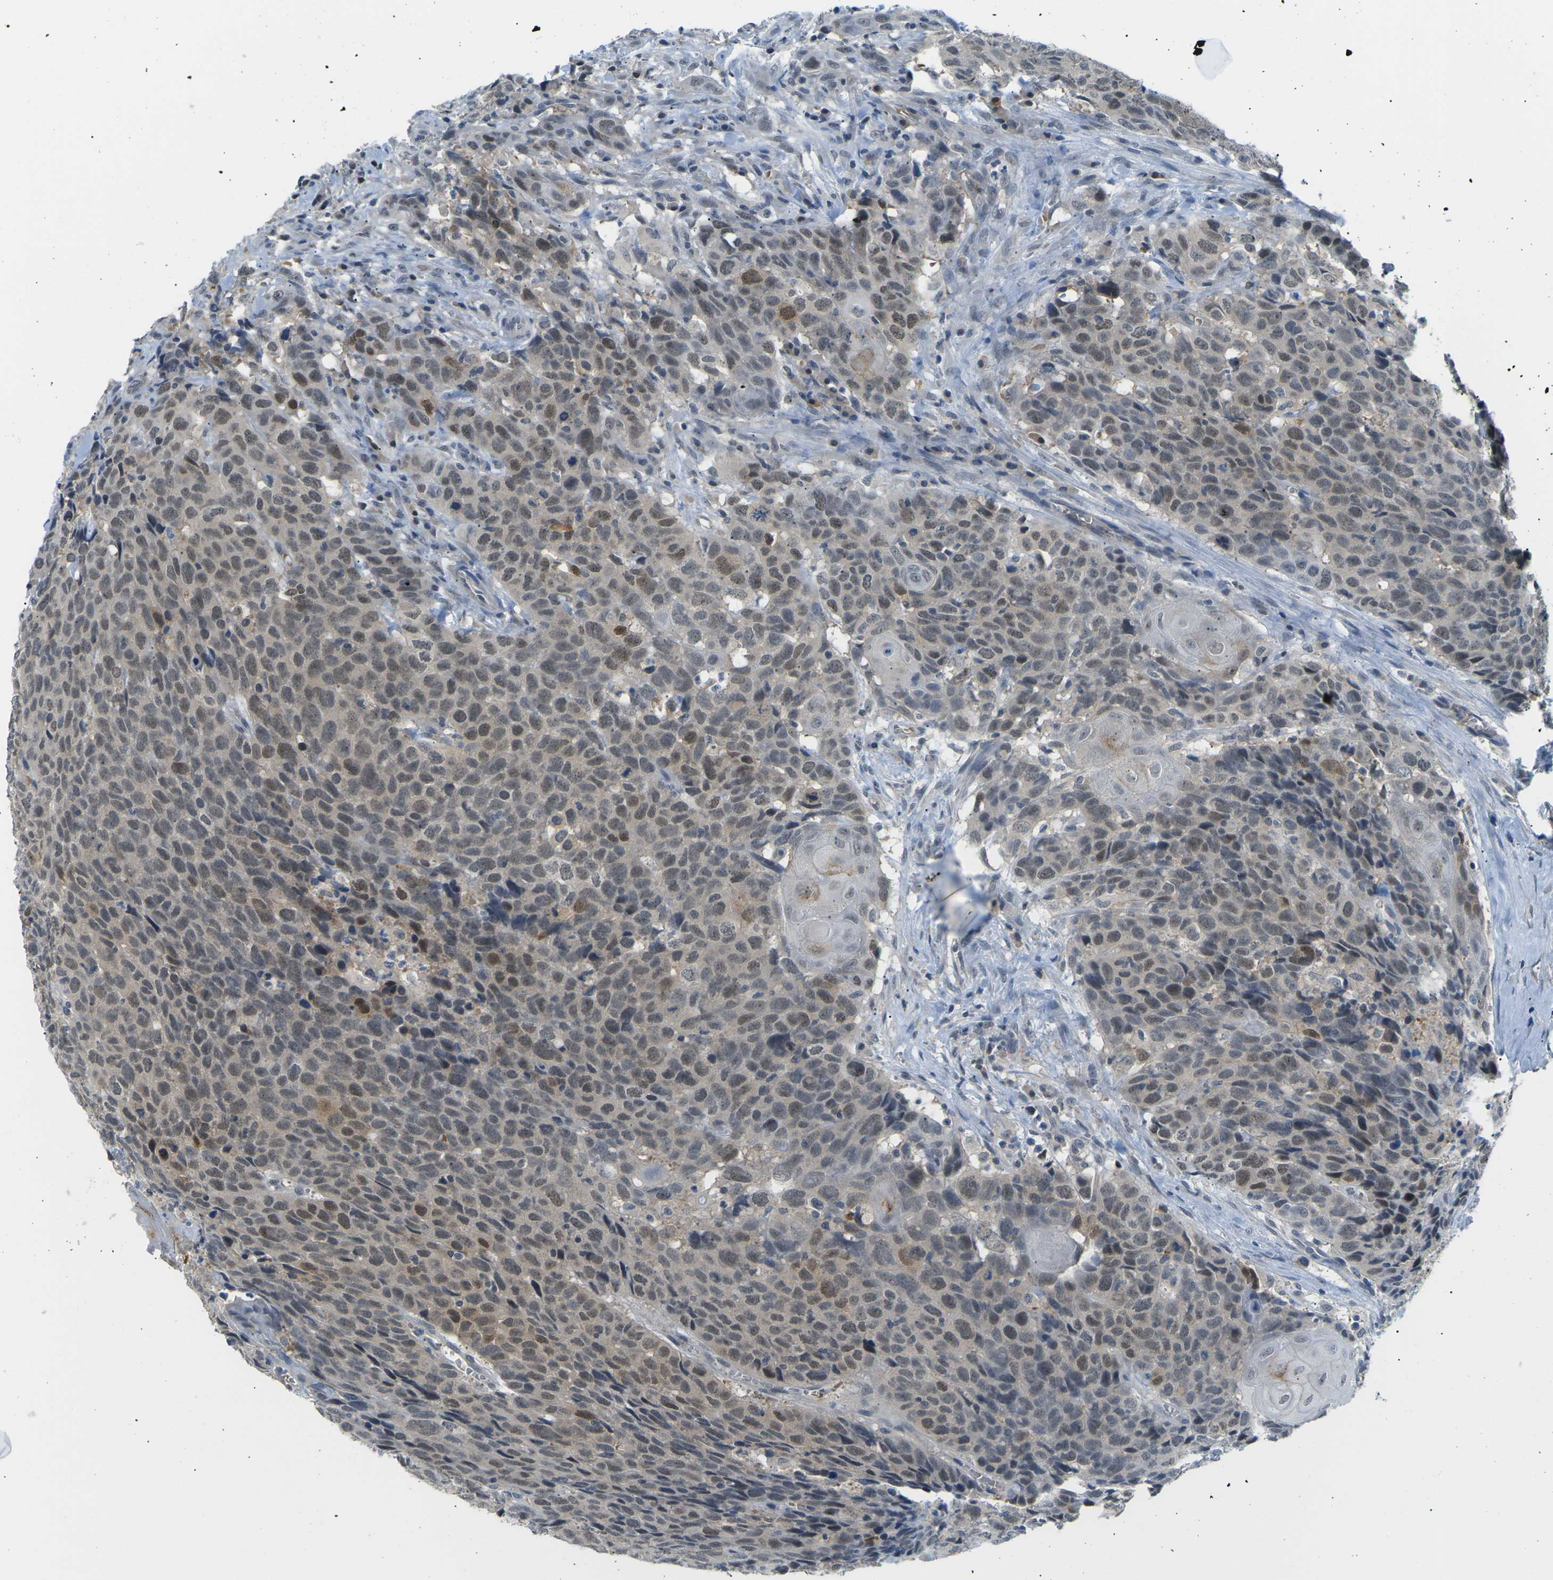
{"staining": {"intensity": "weak", "quantity": ">75%", "location": "cytoplasmic/membranous,nuclear"}, "tissue": "head and neck cancer", "cell_type": "Tumor cells", "image_type": "cancer", "snomed": [{"axis": "morphology", "description": "Squamous cell carcinoma, NOS"}, {"axis": "topography", "description": "Head-Neck"}], "caption": "Head and neck cancer stained with immunohistochemistry (IHC) displays weak cytoplasmic/membranous and nuclear expression in approximately >75% of tumor cells. (DAB (3,3'-diaminobenzidine) IHC with brightfield microscopy, high magnification).", "gene": "PSAT1", "patient": {"sex": "male", "age": 66}}